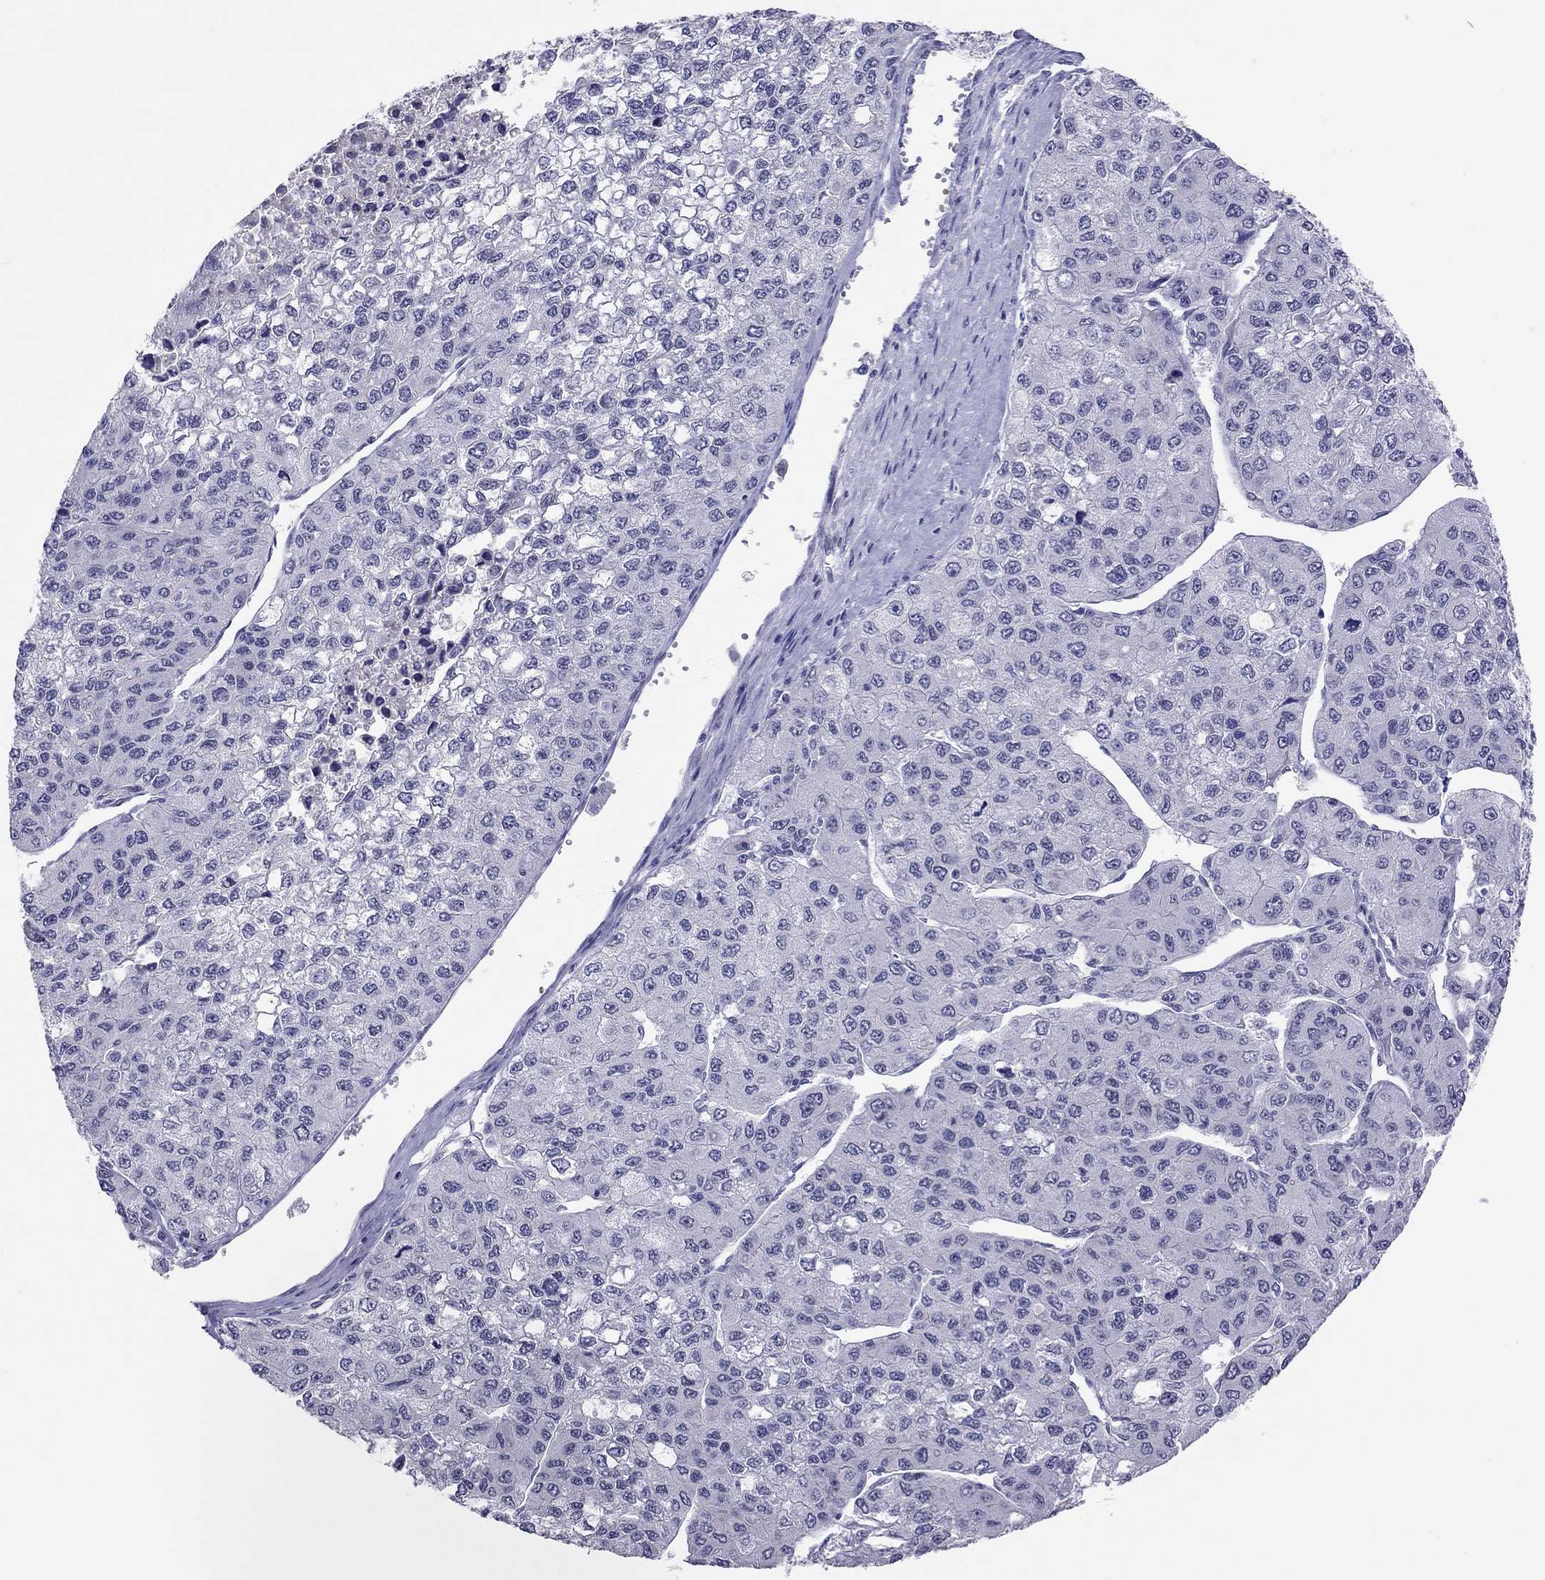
{"staining": {"intensity": "negative", "quantity": "none", "location": "none"}, "tissue": "liver cancer", "cell_type": "Tumor cells", "image_type": "cancer", "snomed": [{"axis": "morphology", "description": "Carcinoma, Hepatocellular, NOS"}, {"axis": "topography", "description": "Liver"}], "caption": "The micrograph shows no staining of tumor cells in liver cancer (hepatocellular carcinoma).", "gene": "JHY", "patient": {"sex": "female", "age": 66}}